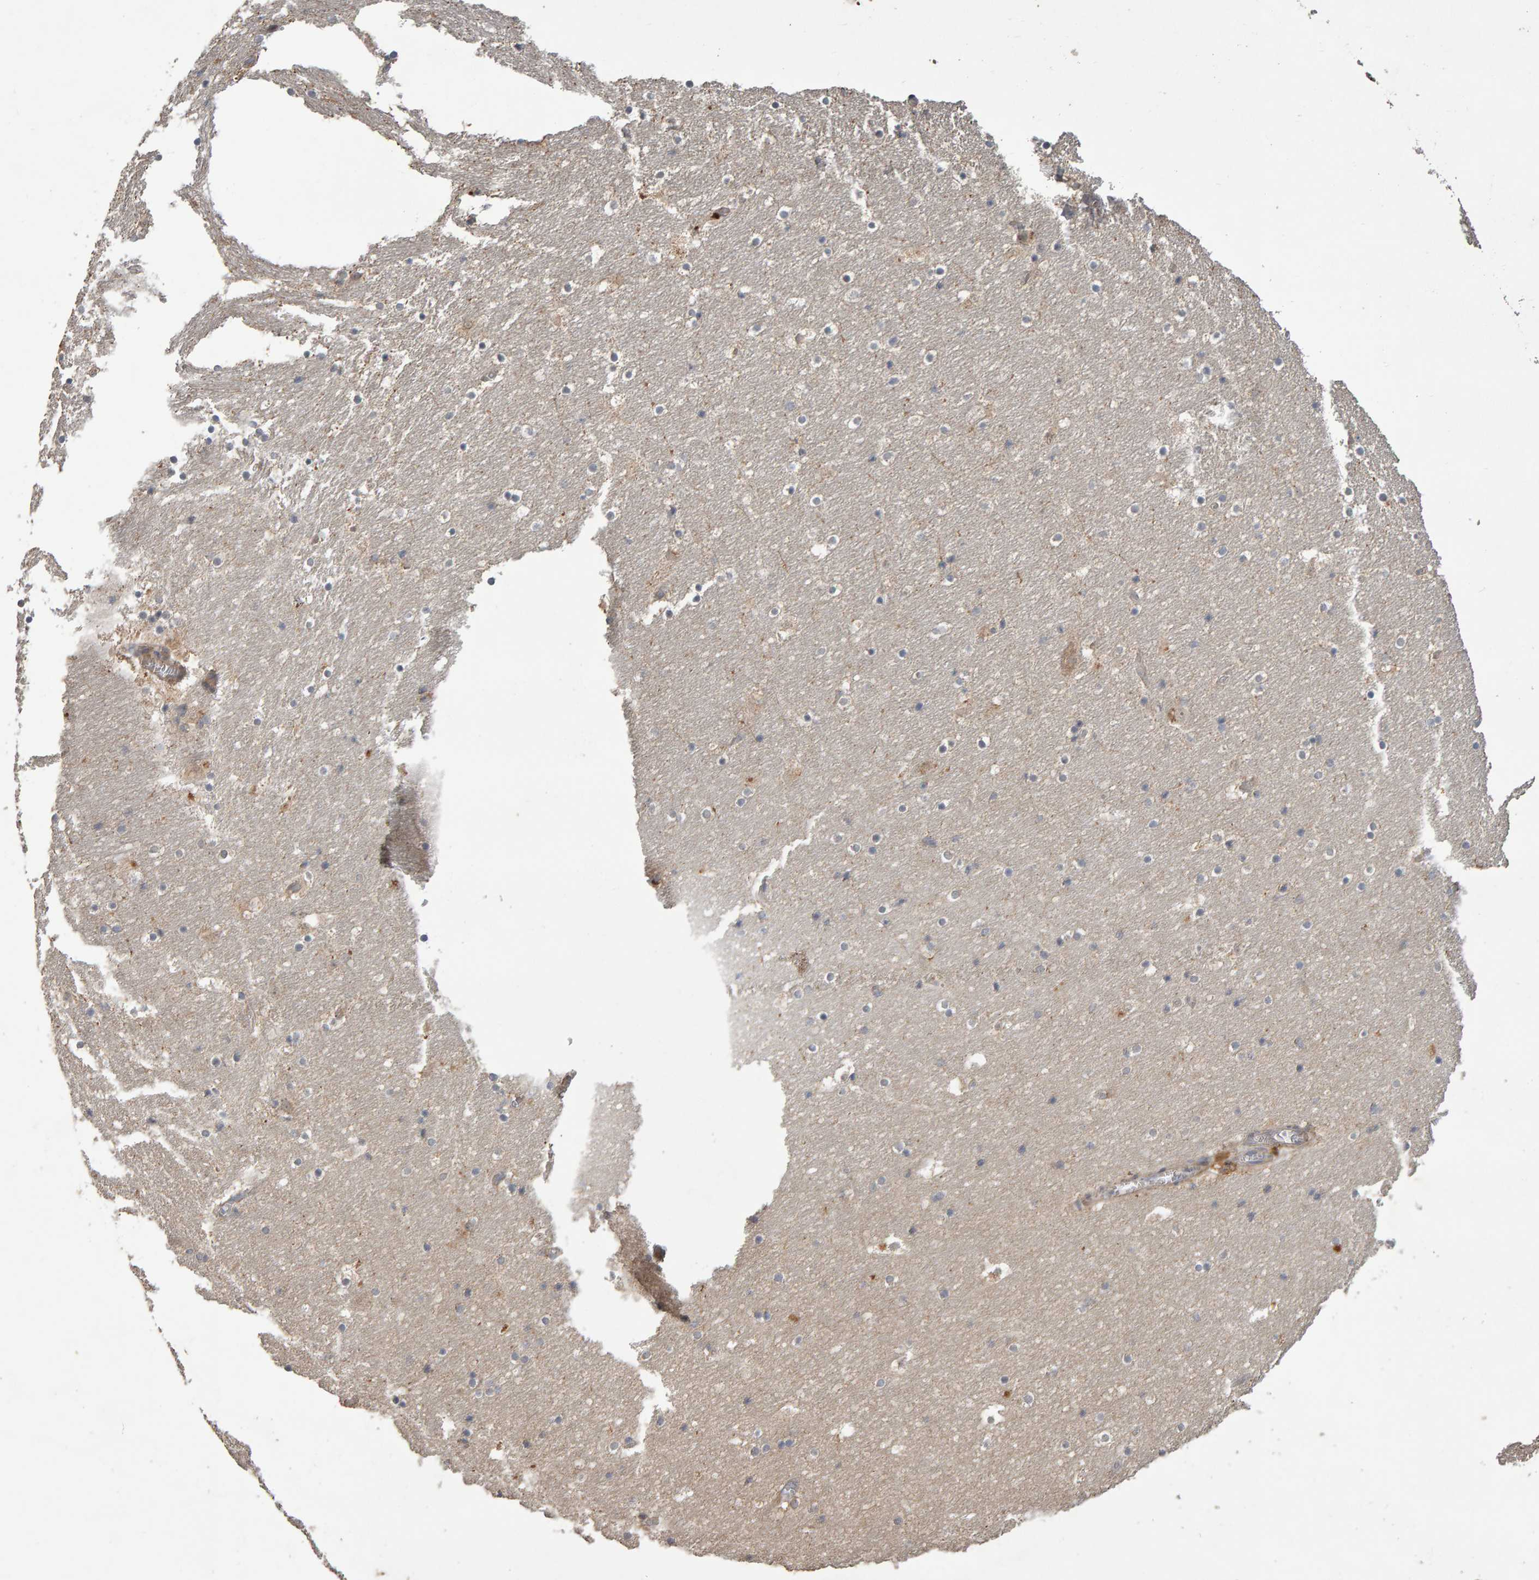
{"staining": {"intensity": "negative", "quantity": "none", "location": "none"}, "tissue": "hippocampus", "cell_type": "Glial cells", "image_type": "normal", "snomed": [{"axis": "morphology", "description": "Normal tissue, NOS"}, {"axis": "topography", "description": "Hippocampus"}], "caption": "Immunohistochemistry image of unremarkable hippocampus: hippocampus stained with DAB exhibits no significant protein expression in glial cells. (DAB immunohistochemistry (IHC) visualized using brightfield microscopy, high magnification).", "gene": "COASY", "patient": {"sex": "male", "age": 45}}